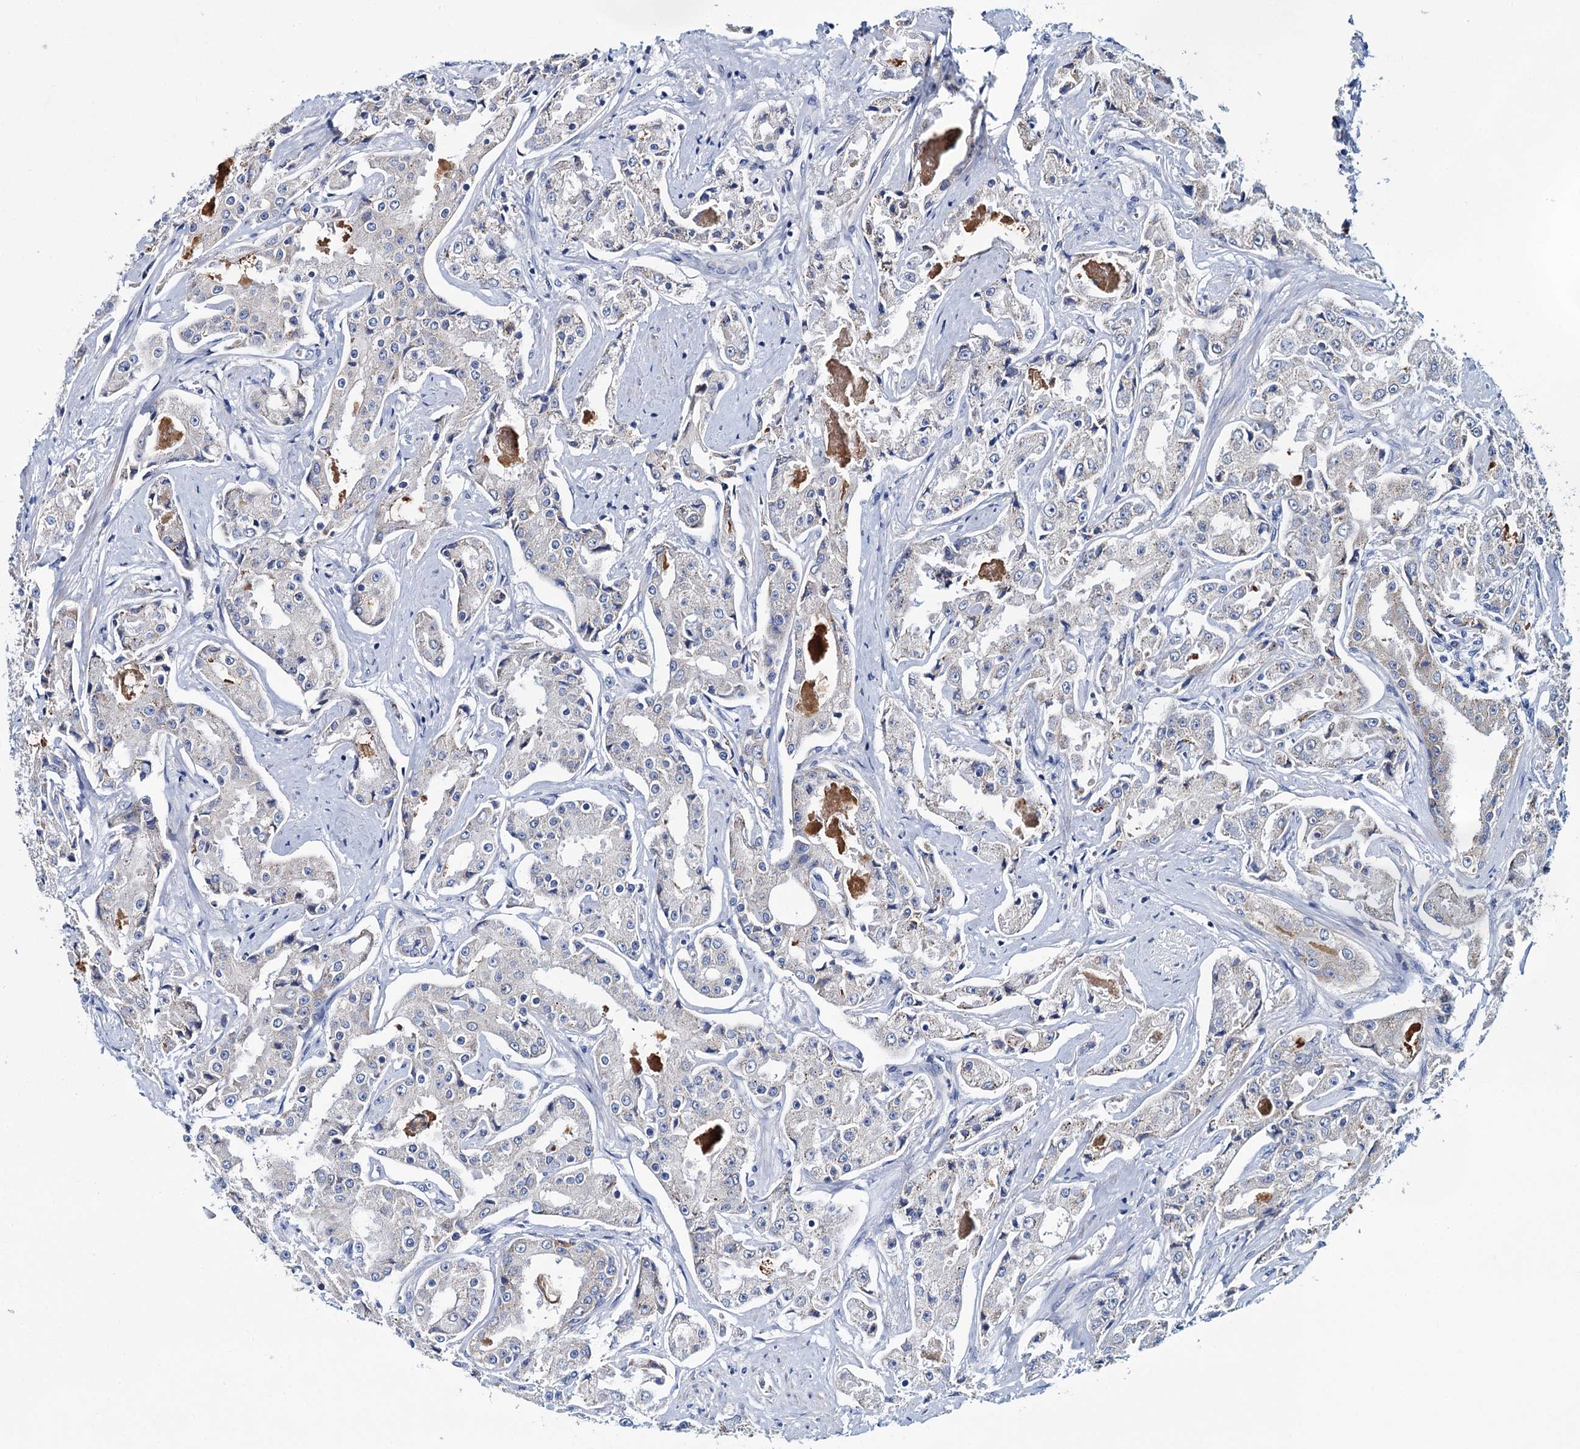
{"staining": {"intensity": "negative", "quantity": "none", "location": "none"}, "tissue": "prostate cancer", "cell_type": "Tumor cells", "image_type": "cancer", "snomed": [{"axis": "morphology", "description": "Adenocarcinoma, High grade"}, {"axis": "topography", "description": "Prostate"}], "caption": "Protein analysis of prostate cancer (adenocarcinoma (high-grade)) displays no significant expression in tumor cells. (DAB immunohistochemistry, high magnification).", "gene": "CEP295", "patient": {"sex": "male", "age": 73}}